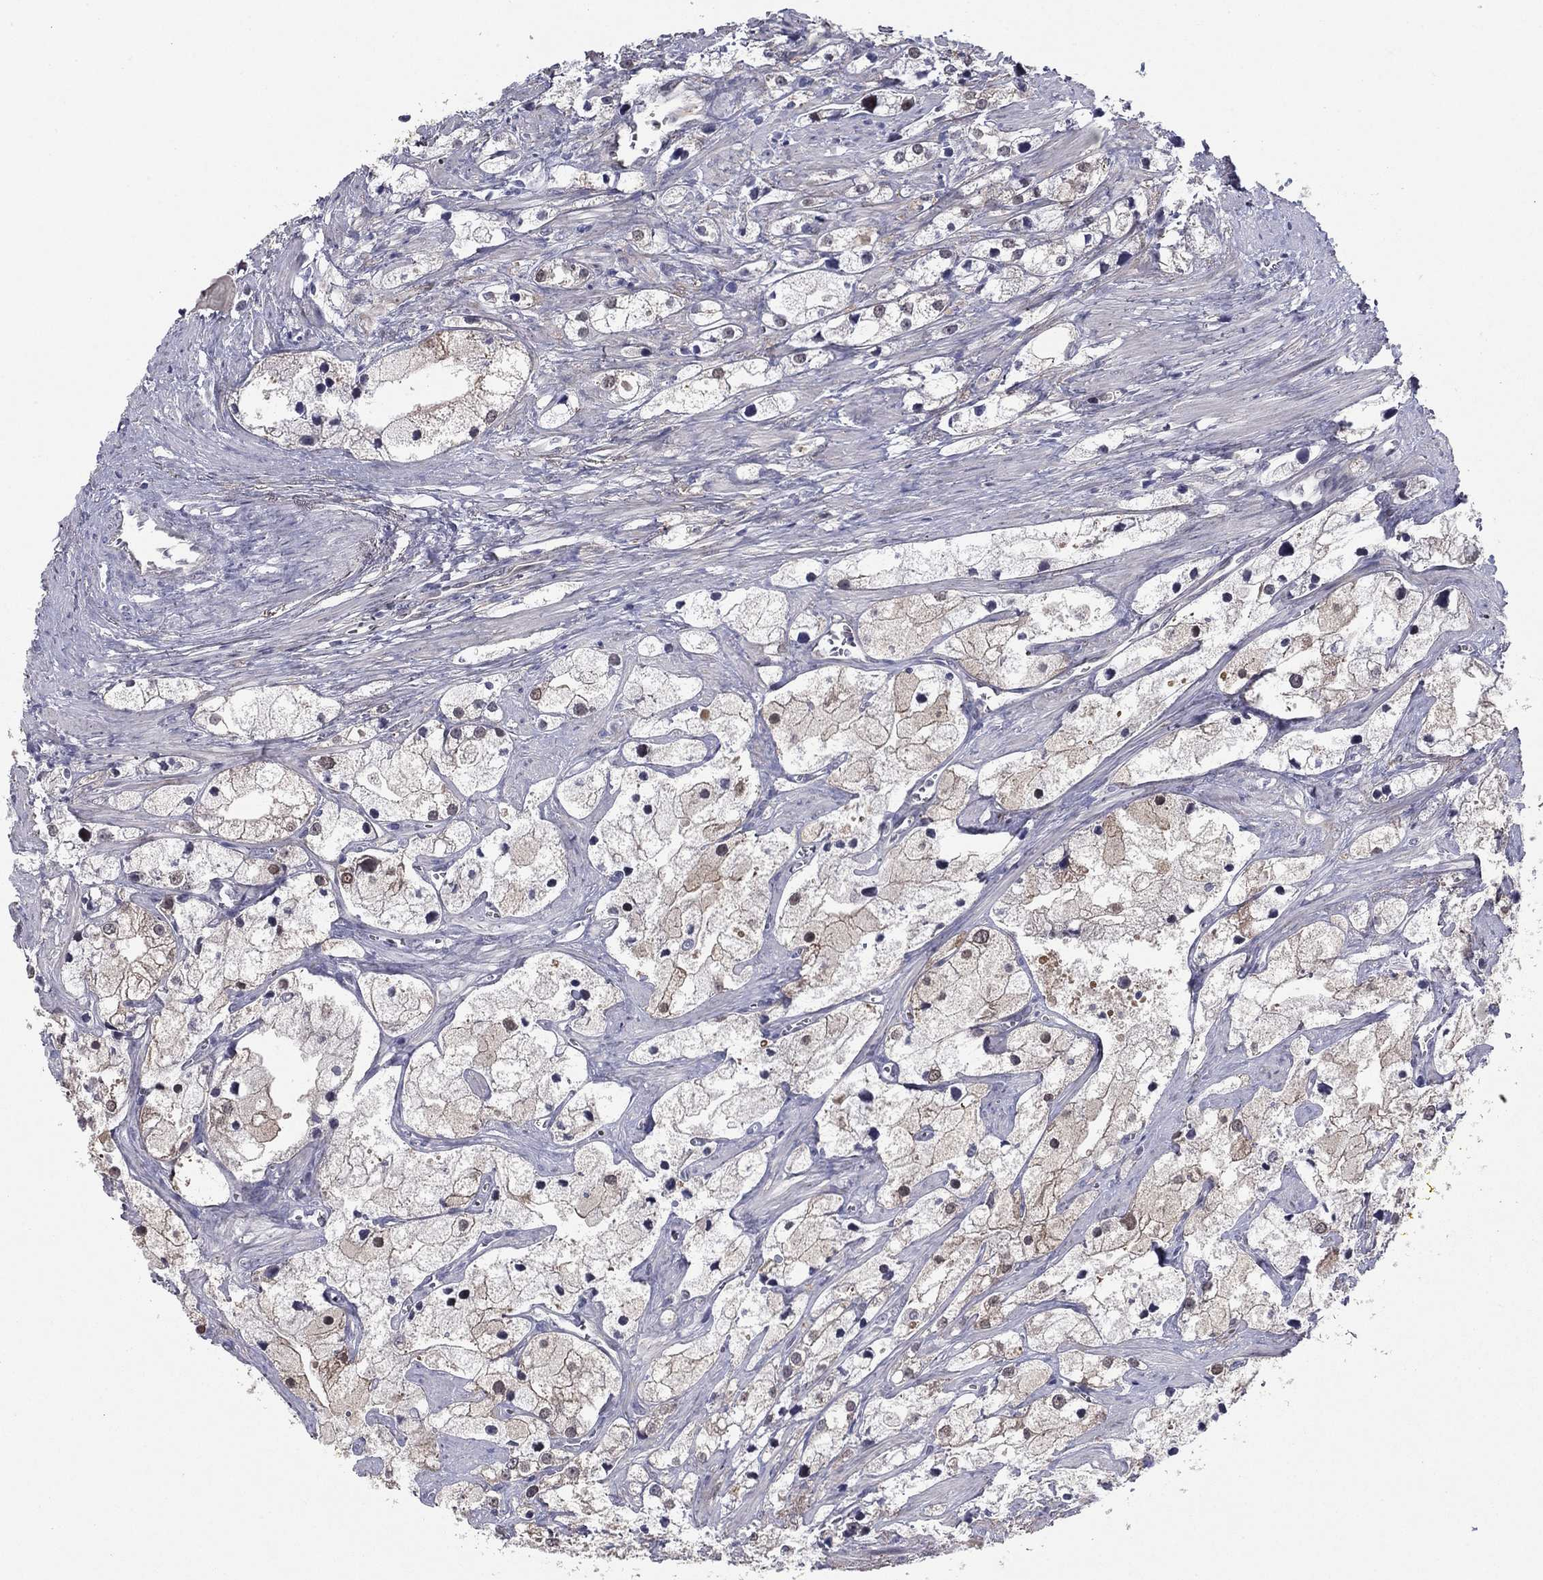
{"staining": {"intensity": "weak", "quantity": "<25%", "location": "cytoplasmic/membranous"}, "tissue": "prostate cancer", "cell_type": "Tumor cells", "image_type": "cancer", "snomed": [{"axis": "morphology", "description": "Adenocarcinoma, NOS"}, {"axis": "topography", "description": "Prostate and seminal vesicle, NOS"}, {"axis": "topography", "description": "Prostate"}], "caption": "Immunohistochemical staining of human adenocarcinoma (prostate) displays no significant expression in tumor cells.", "gene": "REXO5", "patient": {"sex": "male", "age": 79}}